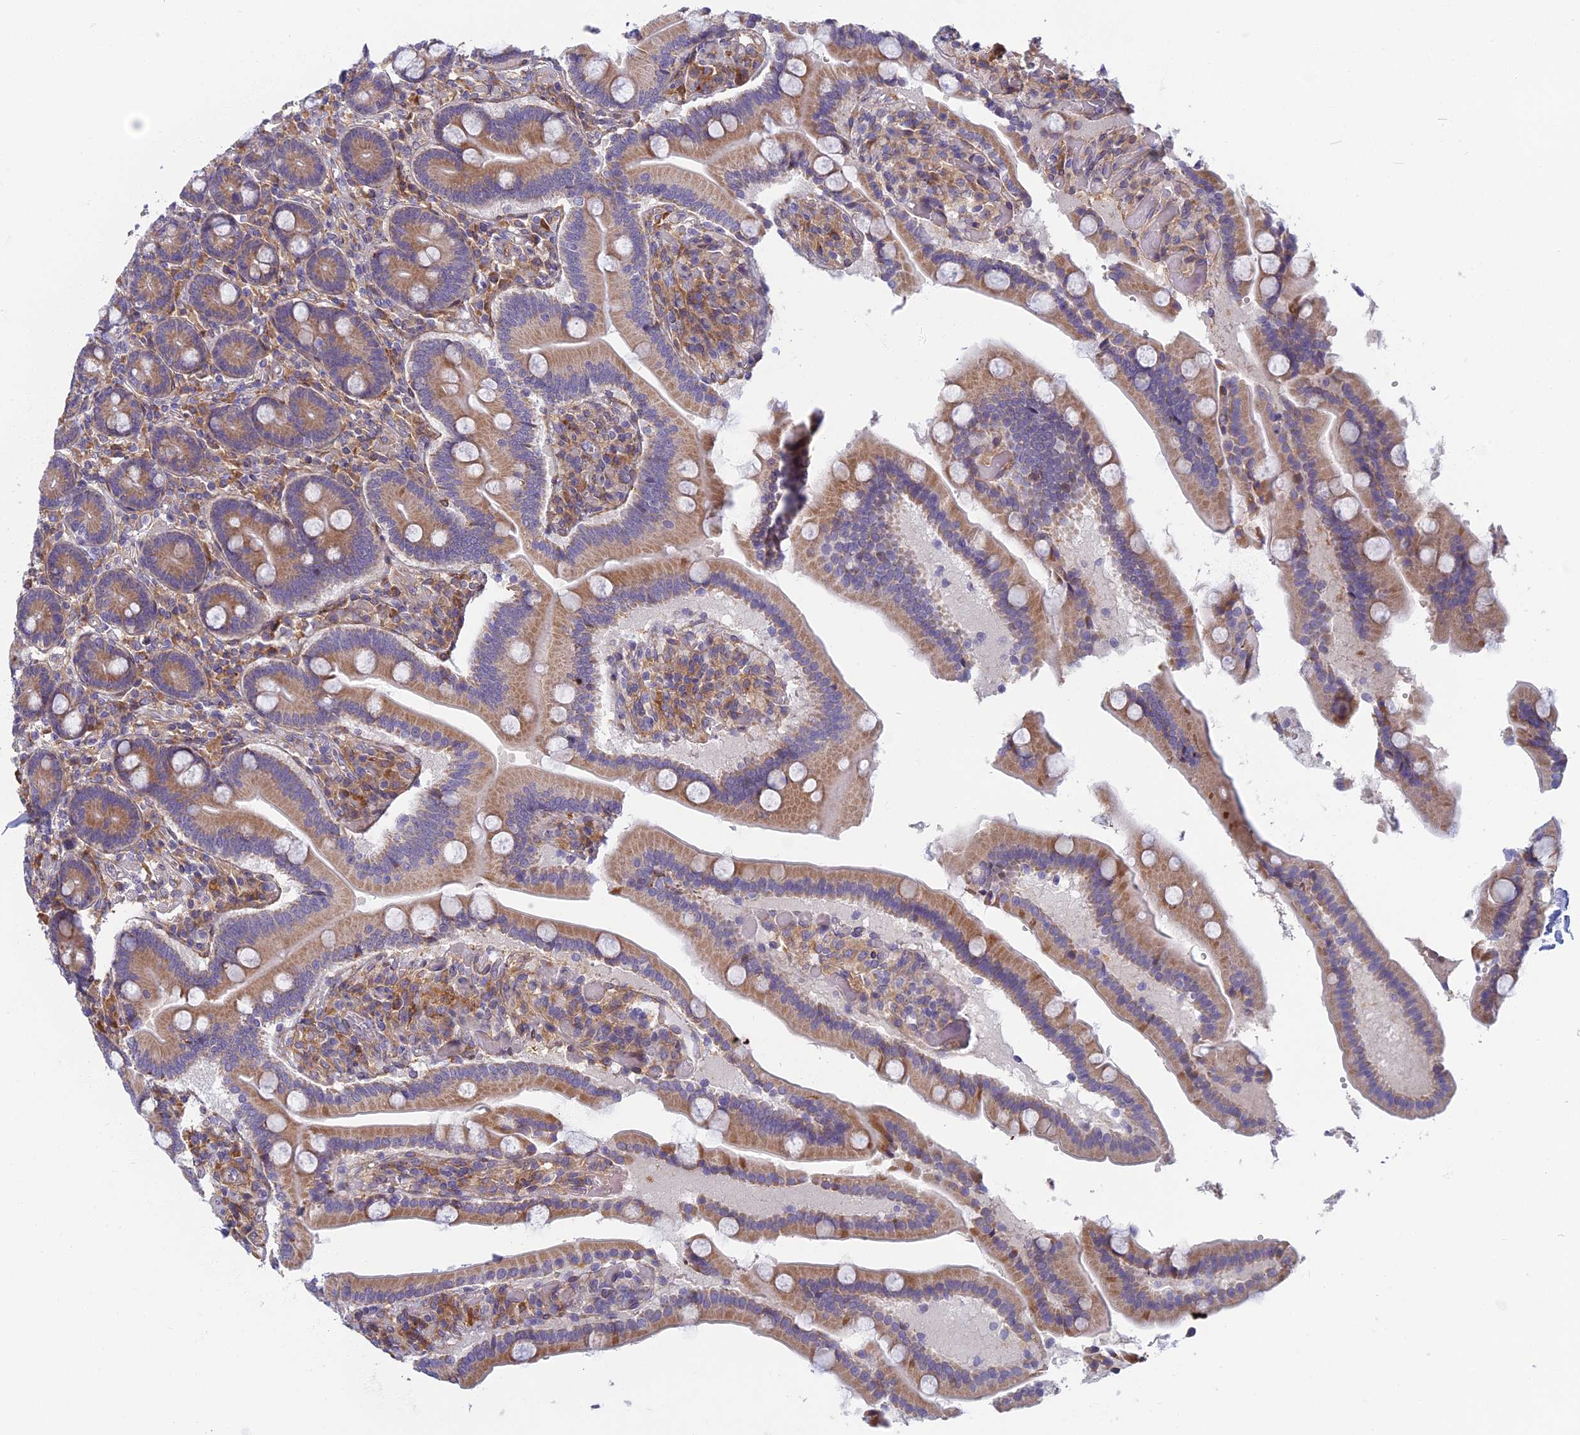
{"staining": {"intensity": "moderate", "quantity": "25%-75%", "location": "cytoplasmic/membranous"}, "tissue": "duodenum", "cell_type": "Glandular cells", "image_type": "normal", "snomed": [{"axis": "morphology", "description": "Normal tissue, NOS"}, {"axis": "topography", "description": "Duodenum"}], "caption": "Moderate cytoplasmic/membranous expression for a protein is seen in approximately 25%-75% of glandular cells of normal duodenum using immunohistochemistry.", "gene": "DDX51", "patient": {"sex": "female", "age": 62}}